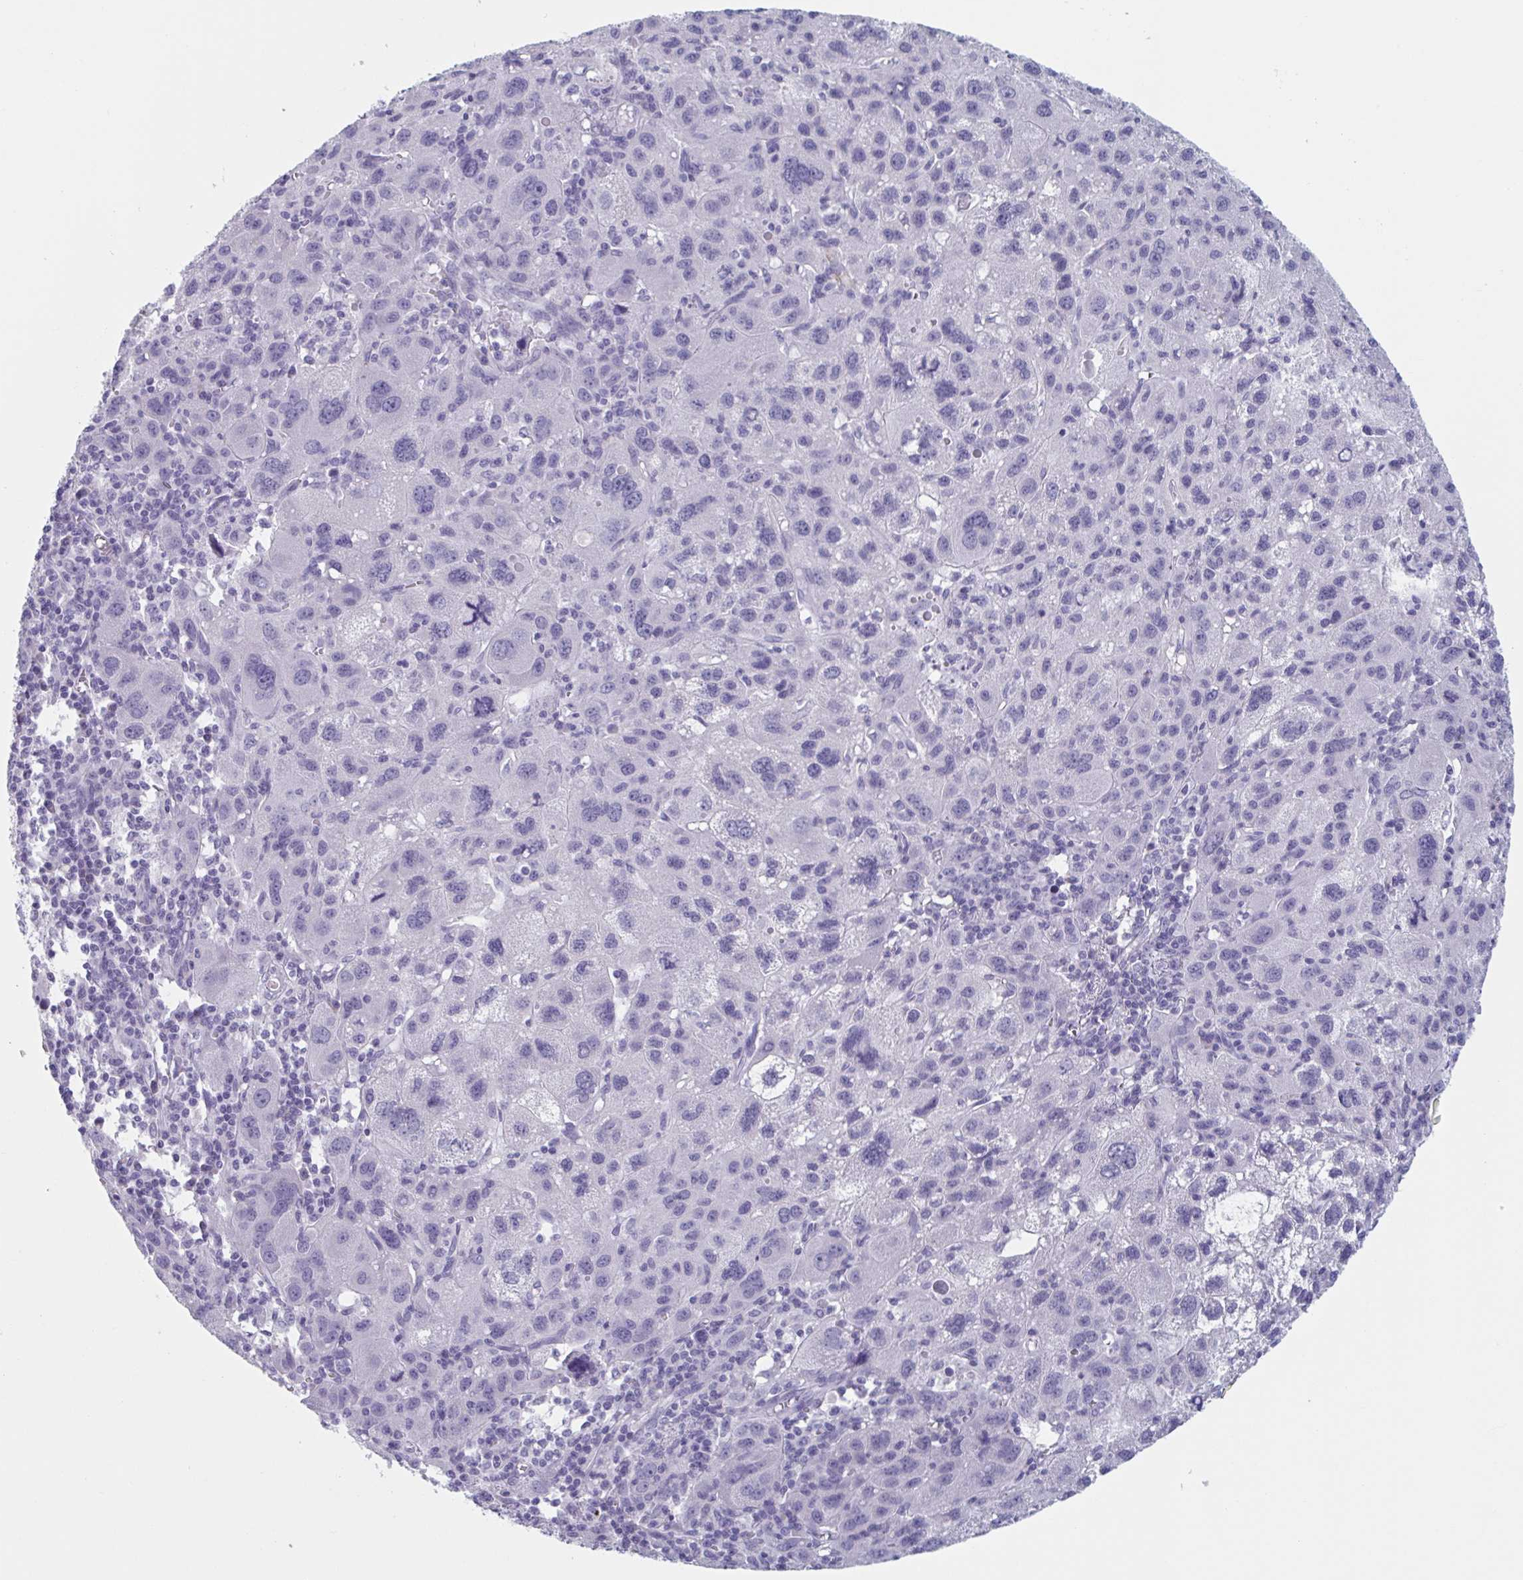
{"staining": {"intensity": "negative", "quantity": "none", "location": "none"}, "tissue": "liver cancer", "cell_type": "Tumor cells", "image_type": "cancer", "snomed": [{"axis": "morphology", "description": "Carcinoma, Hepatocellular, NOS"}, {"axis": "topography", "description": "Liver"}], "caption": "The image displays no staining of tumor cells in hepatocellular carcinoma (liver). (DAB (3,3'-diaminobenzidine) immunohistochemistry (IHC), high magnification).", "gene": "HSD11B2", "patient": {"sex": "female", "age": 77}}